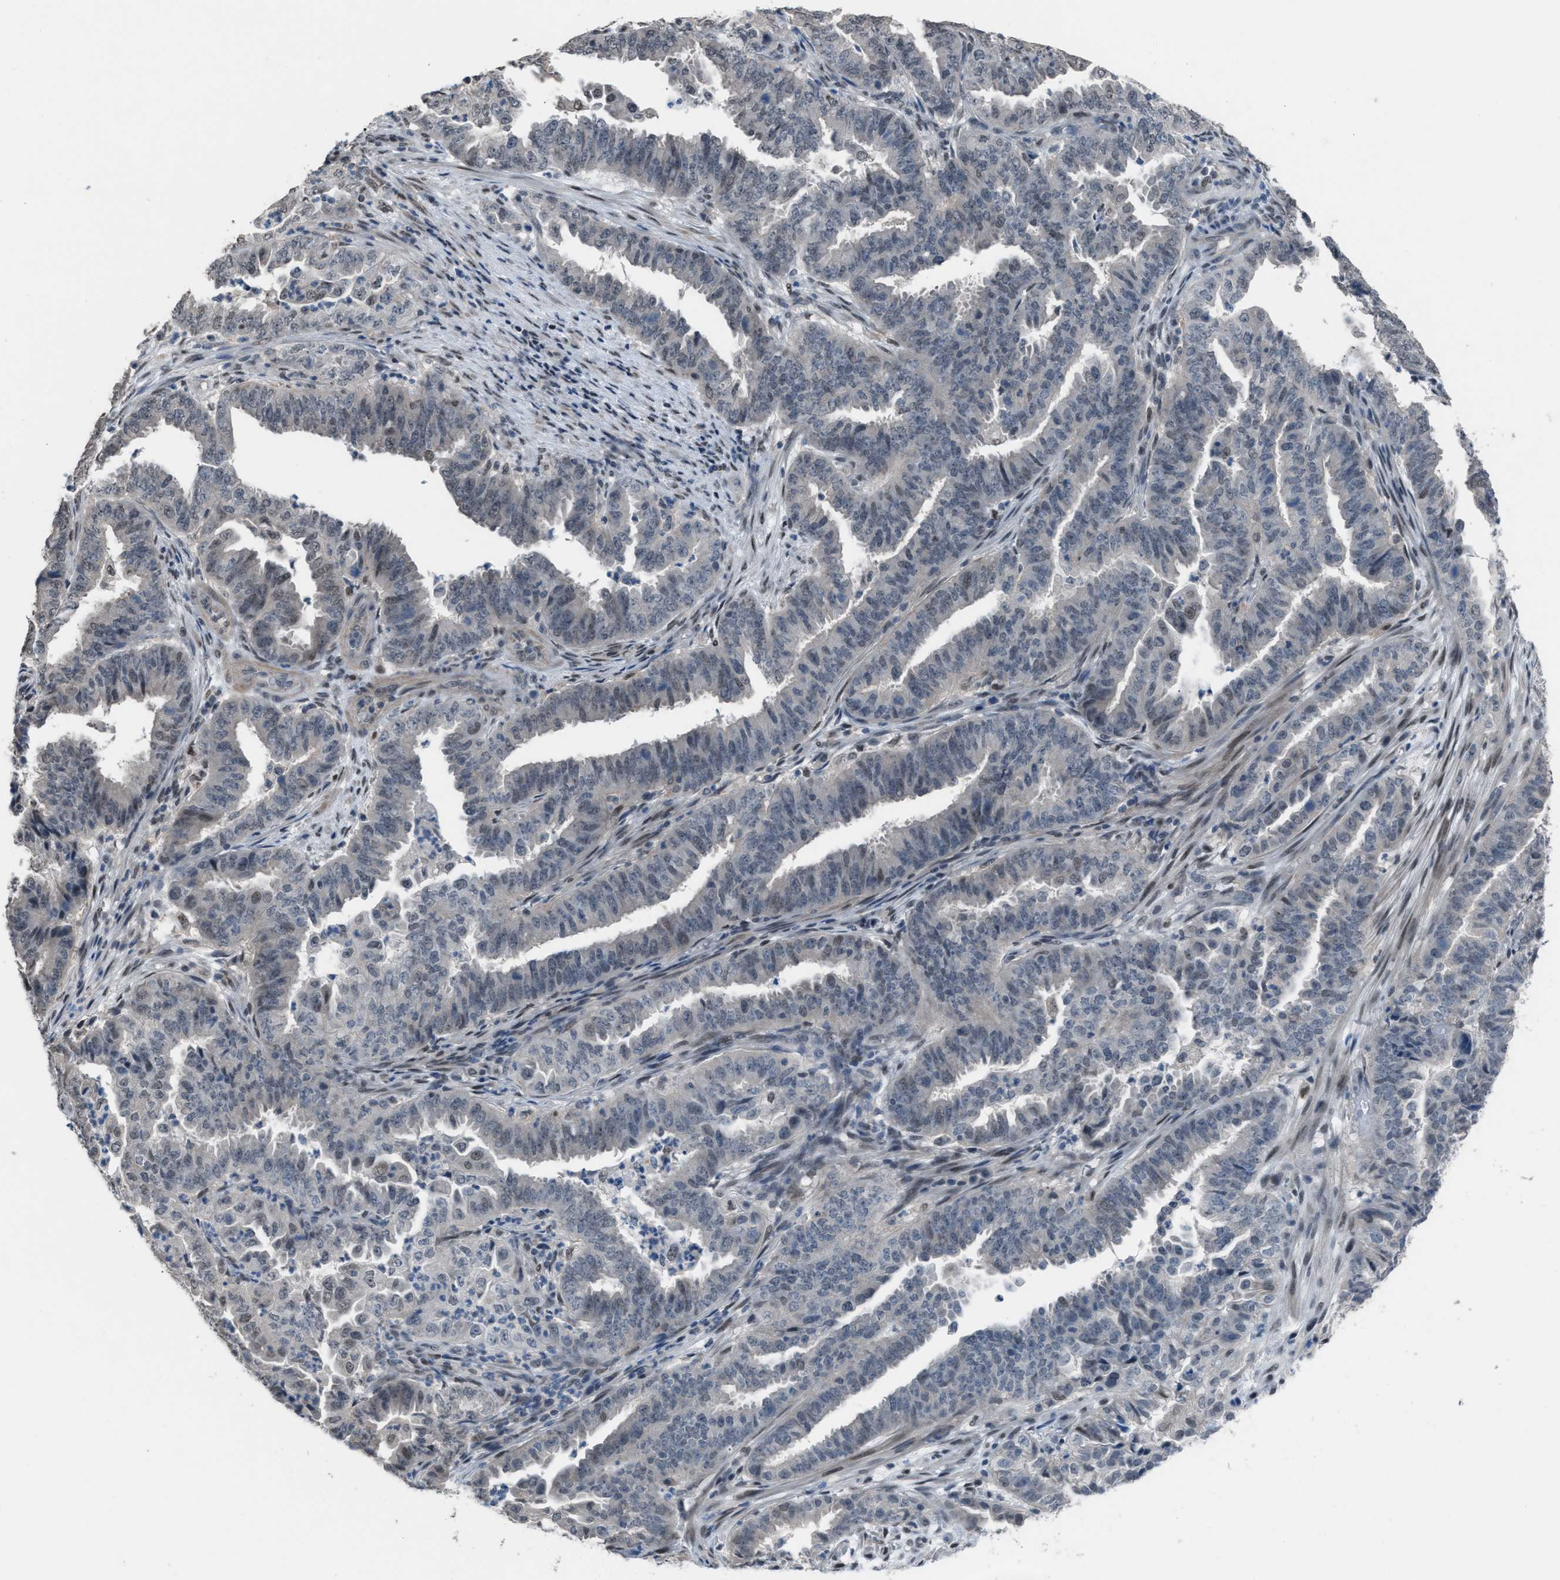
{"staining": {"intensity": "weak", "quantity": "<25%", "location": "nuclear"}, "tissue": "endometrial cancer", "cell_type": "Tumor cells", "image_type": "cancer", "snomed": [{"axis": "morphology", "description": "Adenocarcinoma, NOS"}, {"axis": "topography", "description": "Endometrium"}], "caption": "Immunohistochemistry micrograph of neoplastic tissue: human endometrial cancer stained with DAB displays no significant protein expression in tumor cells.", "gene": "ZNF276", "patient": {"sex": "female", "age": 51}}